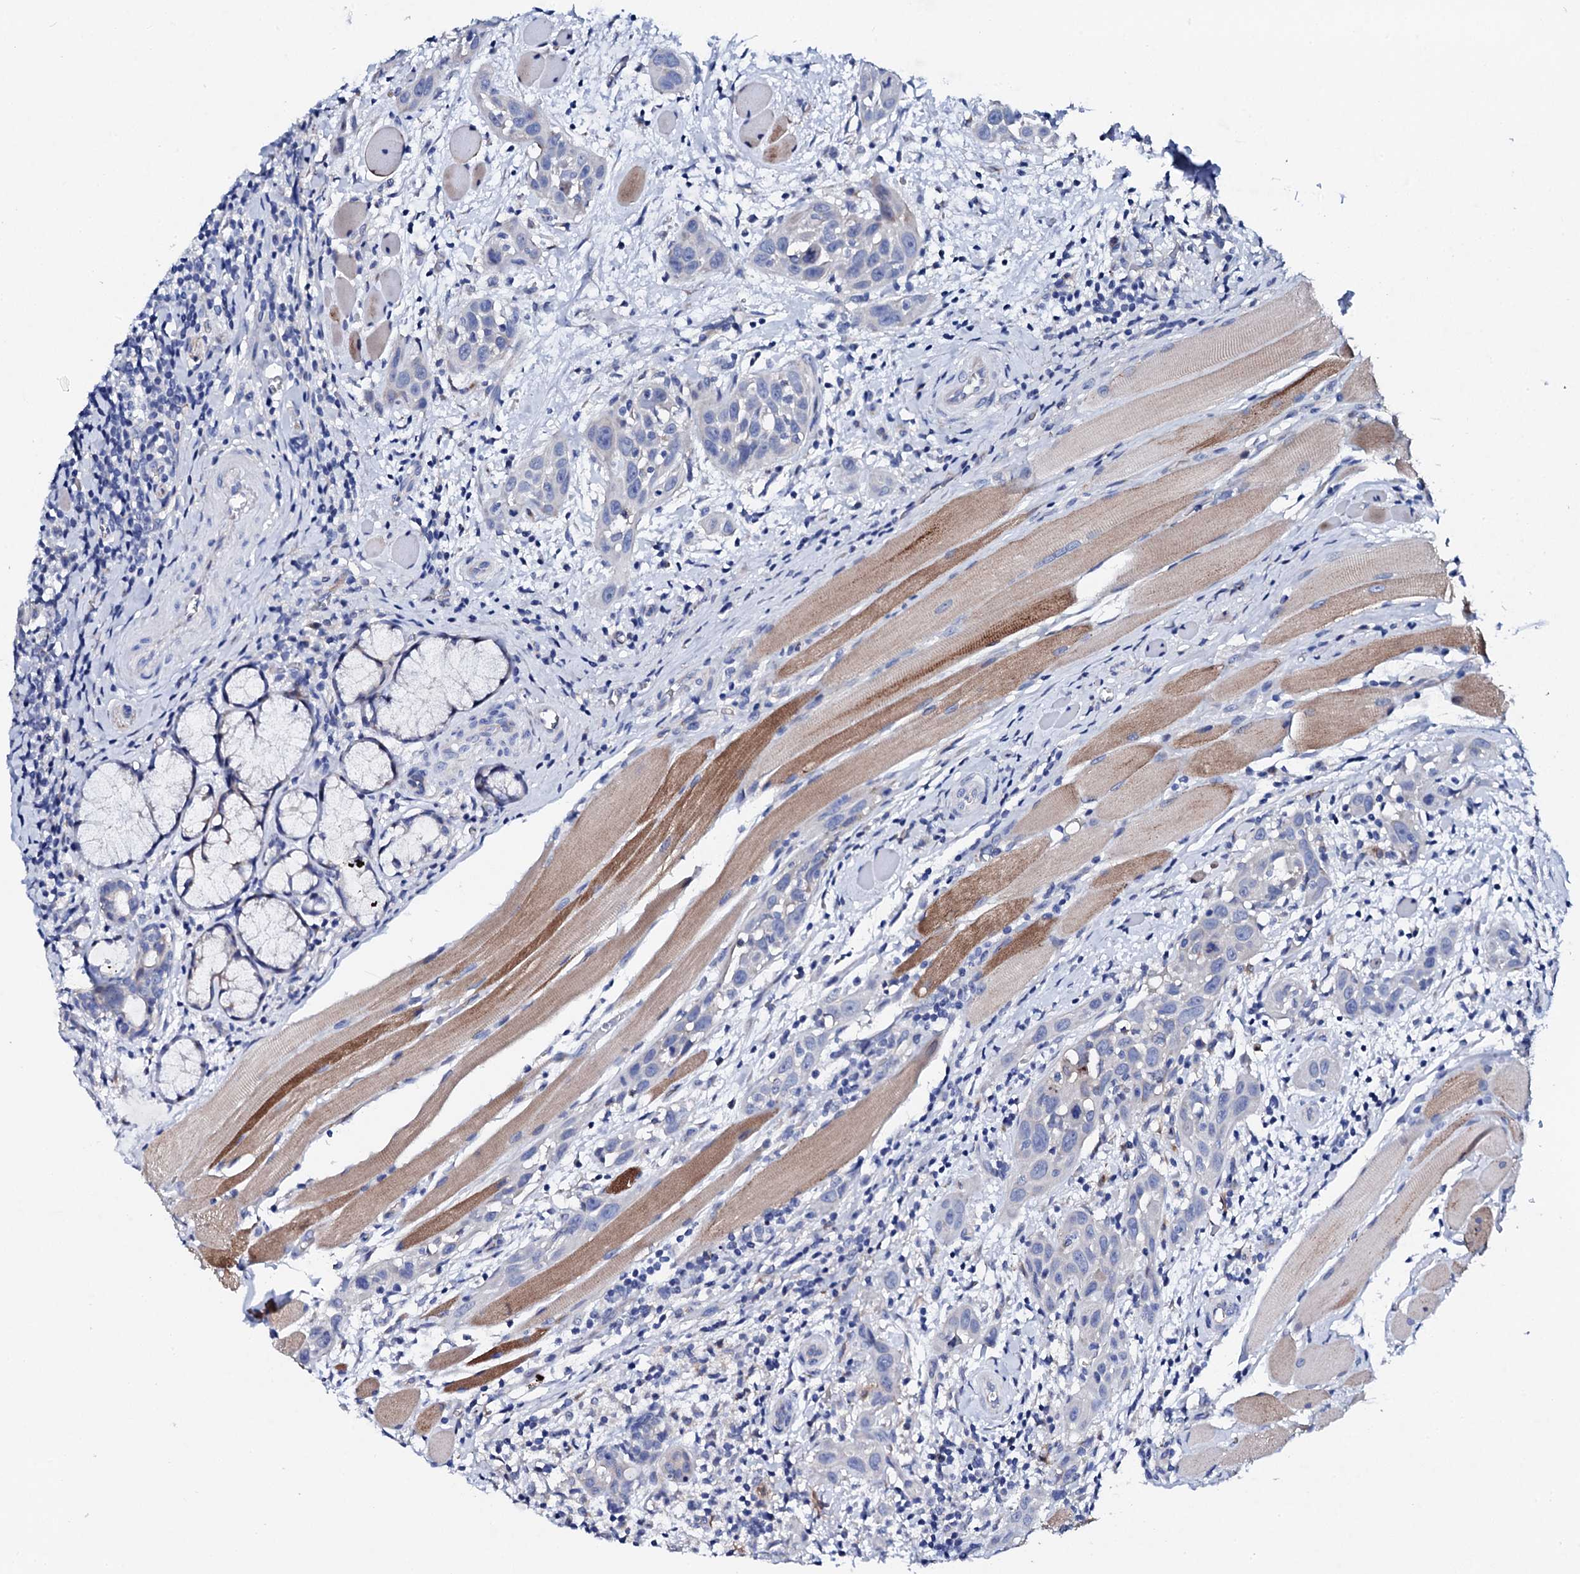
{"staining": {"intensity": "negative", "quantity": "none", "location": "none"}, "tissue": "head and neck cancer", "cell_type": "Tumor cells", "image_type": "cancer", "snomed": [{"axis": "morphology", "description": "Squamous cell carcinoma, NOS"}, {"axis": "topography", "description": "Oral tissue"}, {"axis": "topography", "description": "Head-Neck"}], "caption": "Protein analysis of squamous cell carcinoma (head and neck) shows no significant expression in tumor cells.", "gene": "TRDN", "patient": {"sex": "female", "age": 50}}